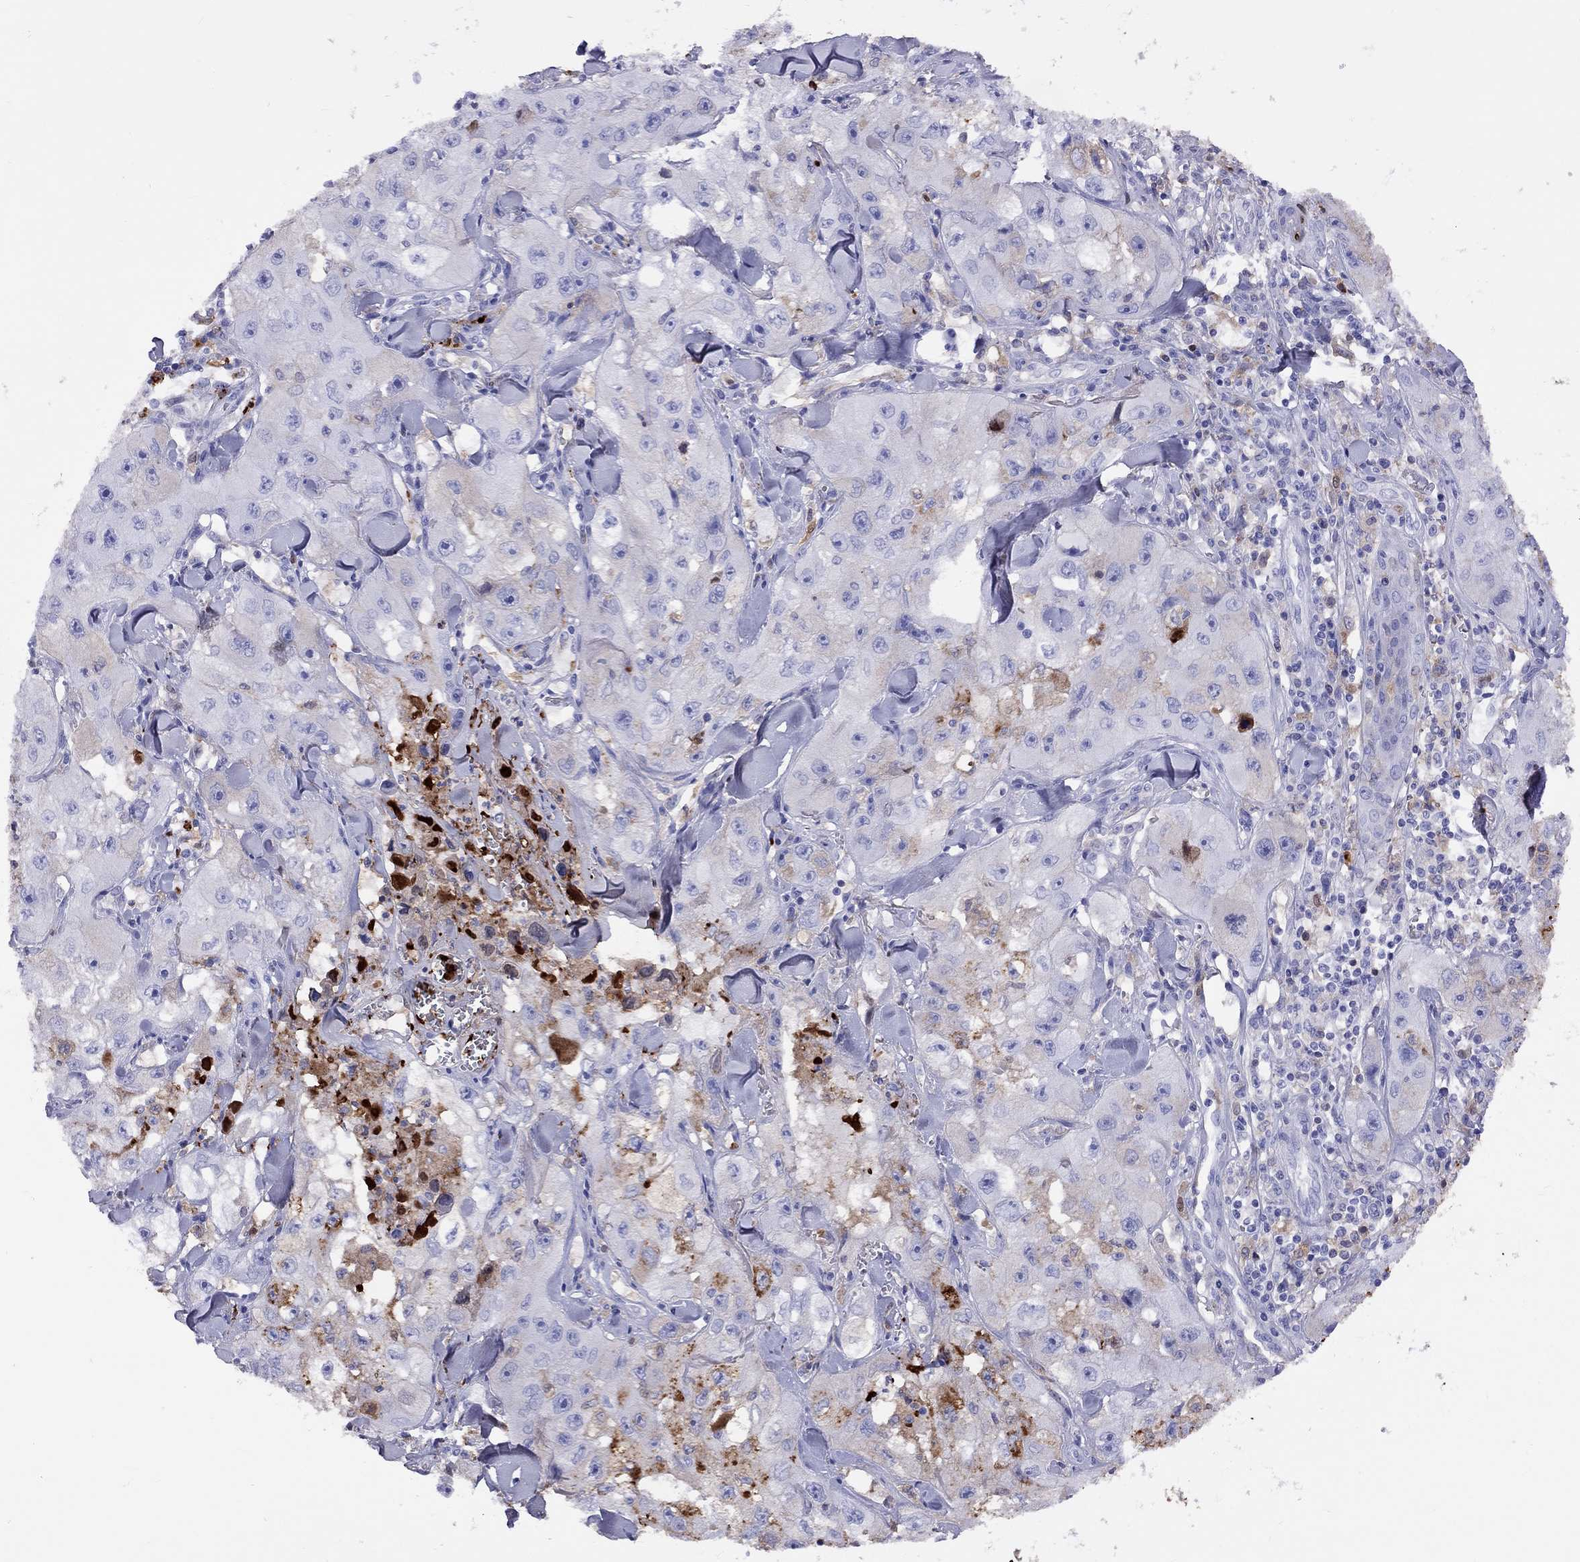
{"staining": {"intensity": "weak", "quantity": "<25%", "location": "cytoplasmic/membranous"}, "tissue": "skin cancer", "cell_type": "Tumor cells", "image_type": "cancer", "snomed": [{"axis": "morphology", "description": "Squamous cell carcinoma, NOS"}, {"axis": "topography", "description": "Skin"}, {"axis": "topography", "description": "Subcutis"}], "caption": "The micrograph demonstrates no significant positivity in tumor cells of skin cancer (squamous cell carcinoma).", "gene": "SERPINA3", "patient": {"sex": "male", "age": 73}}